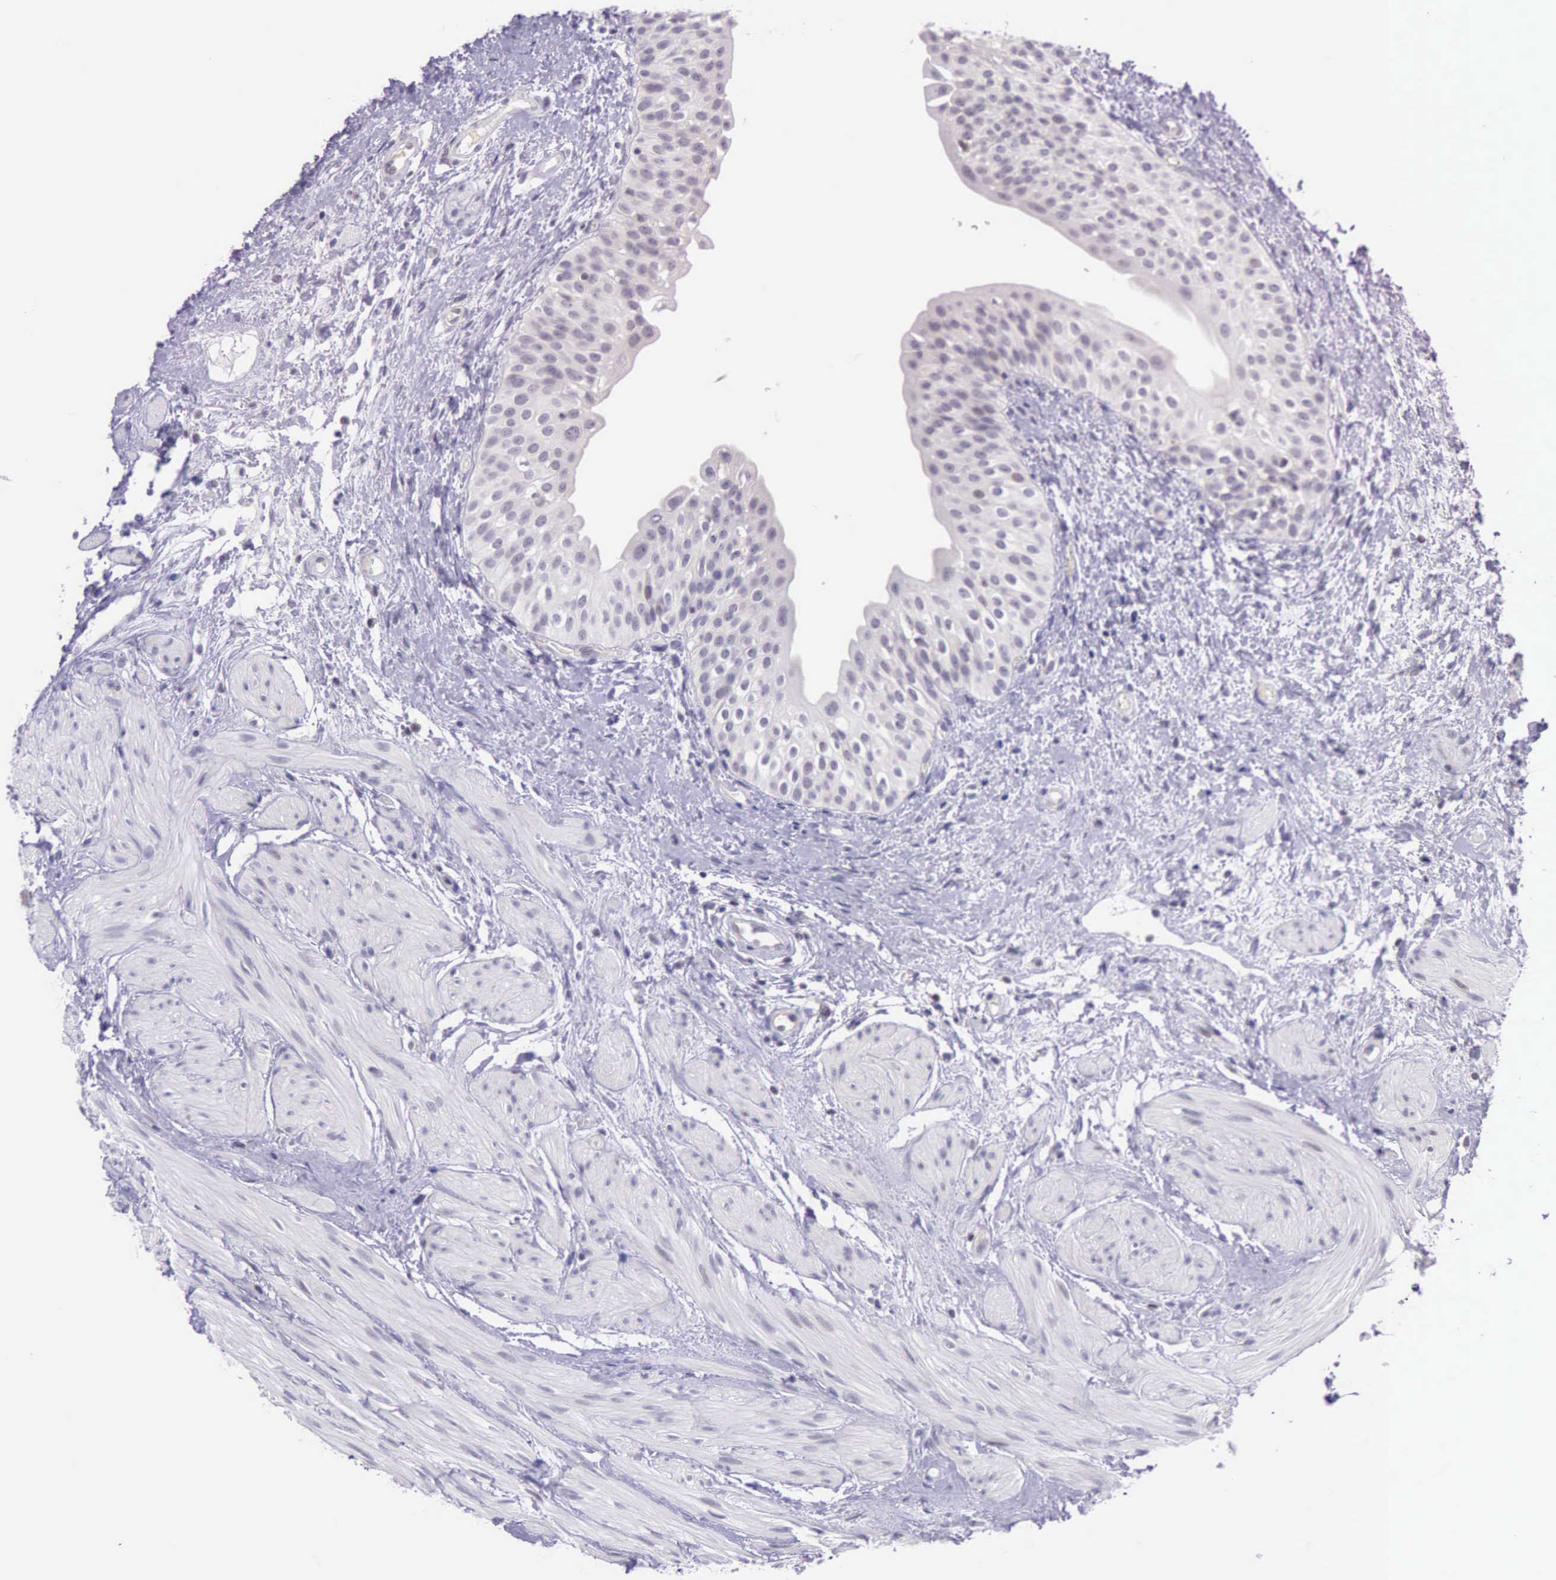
{"staining": {"intensity": "moderate", "quantity": "25%-75%", "location": "cytoplasmic/membranous,nuclear"}, "tissue": "urinary bladder", "cell_type": "Urothelial cells", "image_type": "normal", "snomed": [{"axis": "morphology", "description": "Normal tissue, NOS"}, {"axis": "topography", "description": "Urinary bladder"}], "caption": "Immunohistochemistry (IHC) staining of benign urinary bladder, which demonstrates medium levels of moderate cytoplasmic/membranous,nuclear positivity in approximately 25%-75% of urothelial cells indicating moderate cytoplasmic/membranous,nuclear protein positivity. The staining was performed using DAB (brown) for protein detection and nuclei were counterstained in hematoxylin (blue).", "gene": "PARP1", "patient": {"sex": "female", "age": 55}}